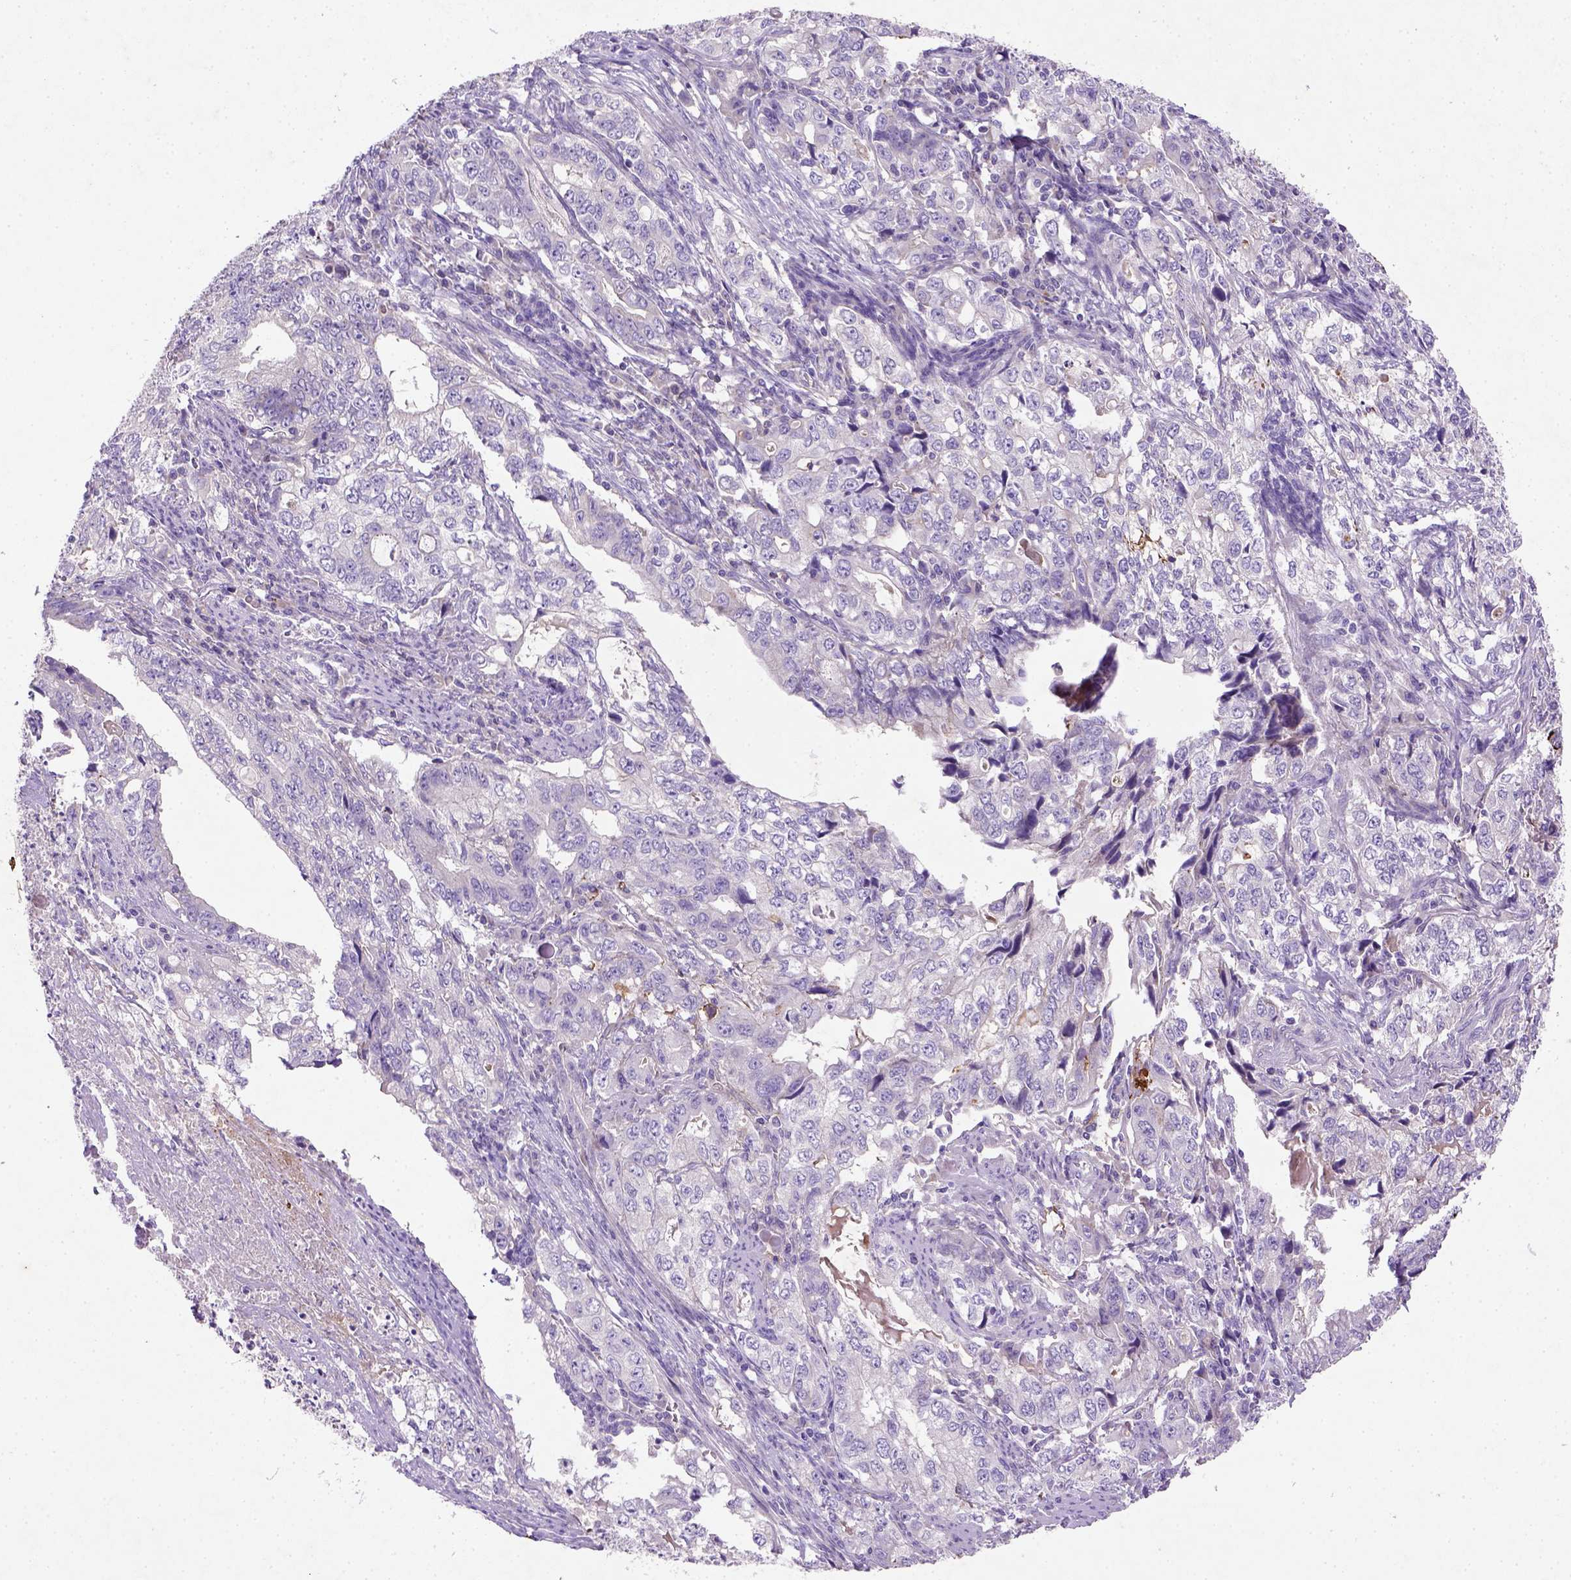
{"staining": {"intensity": "negative", "quantity": "none", "location": "none"}, "tissue": "stomach cancer", "cell_type": "Tumor cells", "image_type": "cancer", "snomed": [{"axis": "morphology", "description": "Adenocarcinoma, NOS"}, {"axis": "topography", "description": "Stomach, lower"}], "caption": "The immunohistochemistry histopathology image has no significant expression in tumor cells of stomach cancer (adenocarcinoma) tissue. (DAB IHC with hematoxylin counter stain).", "gene": "NUDT2", "patient": {"sex": "female", "age": 72}}